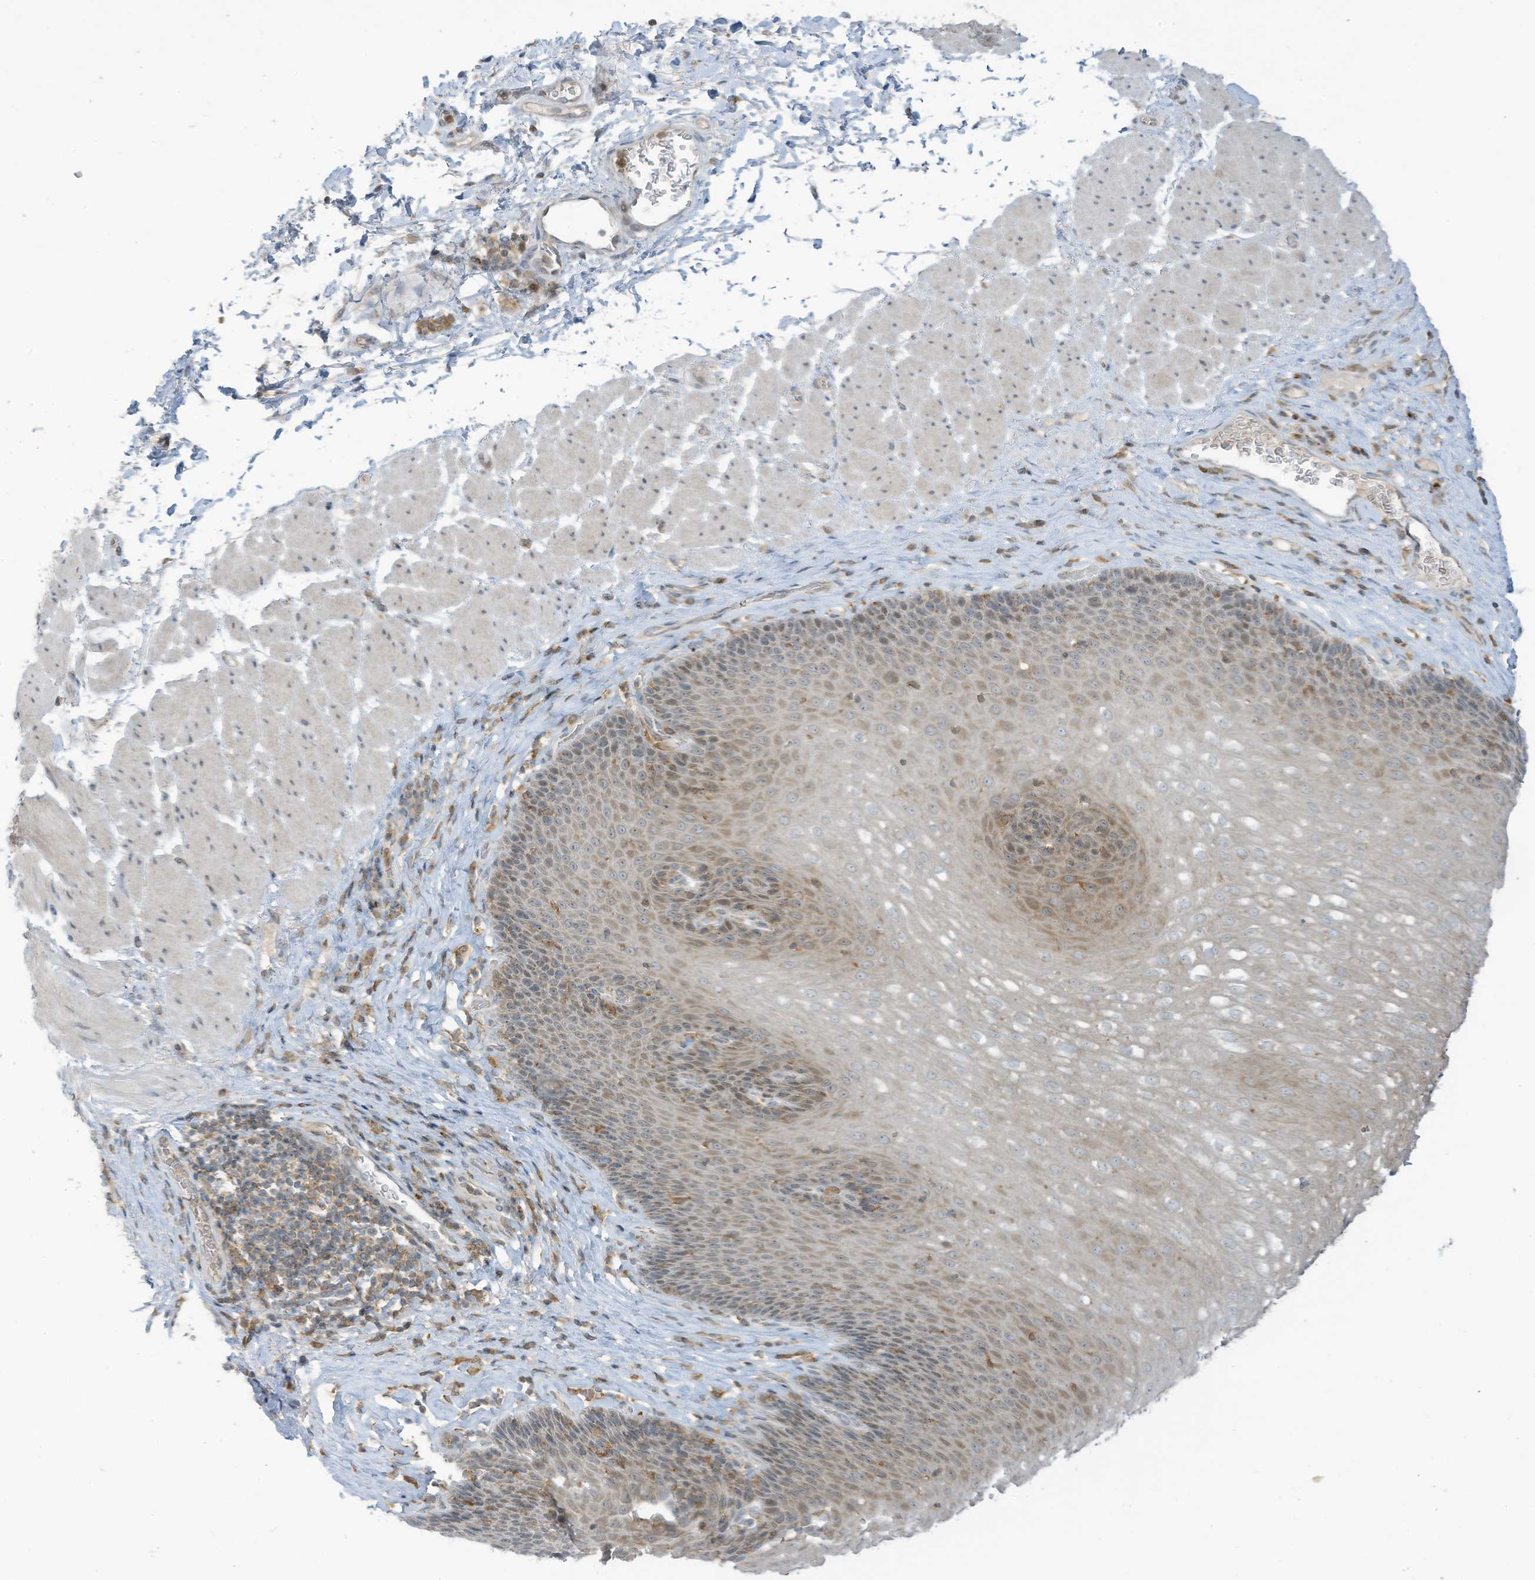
{"staining": {"intensity": "weak", "quantity": "<25%", "location": "cytoplasmic/membranous"}, "tissue": "esophagus", "cell_type": "Squamous epithelial cells", "image_type": "normal", "snomed": [{"axis": "morphology", "description": "Normal tissue, NOS"}, {"axis": "topography", "description": "Esophagus"}], "caption": "Image shows no significant protein expression in squamous epithelial cells of benign esophagus.", "gene": "PARVG", "patient": {"sex": "female", "age": 66}}